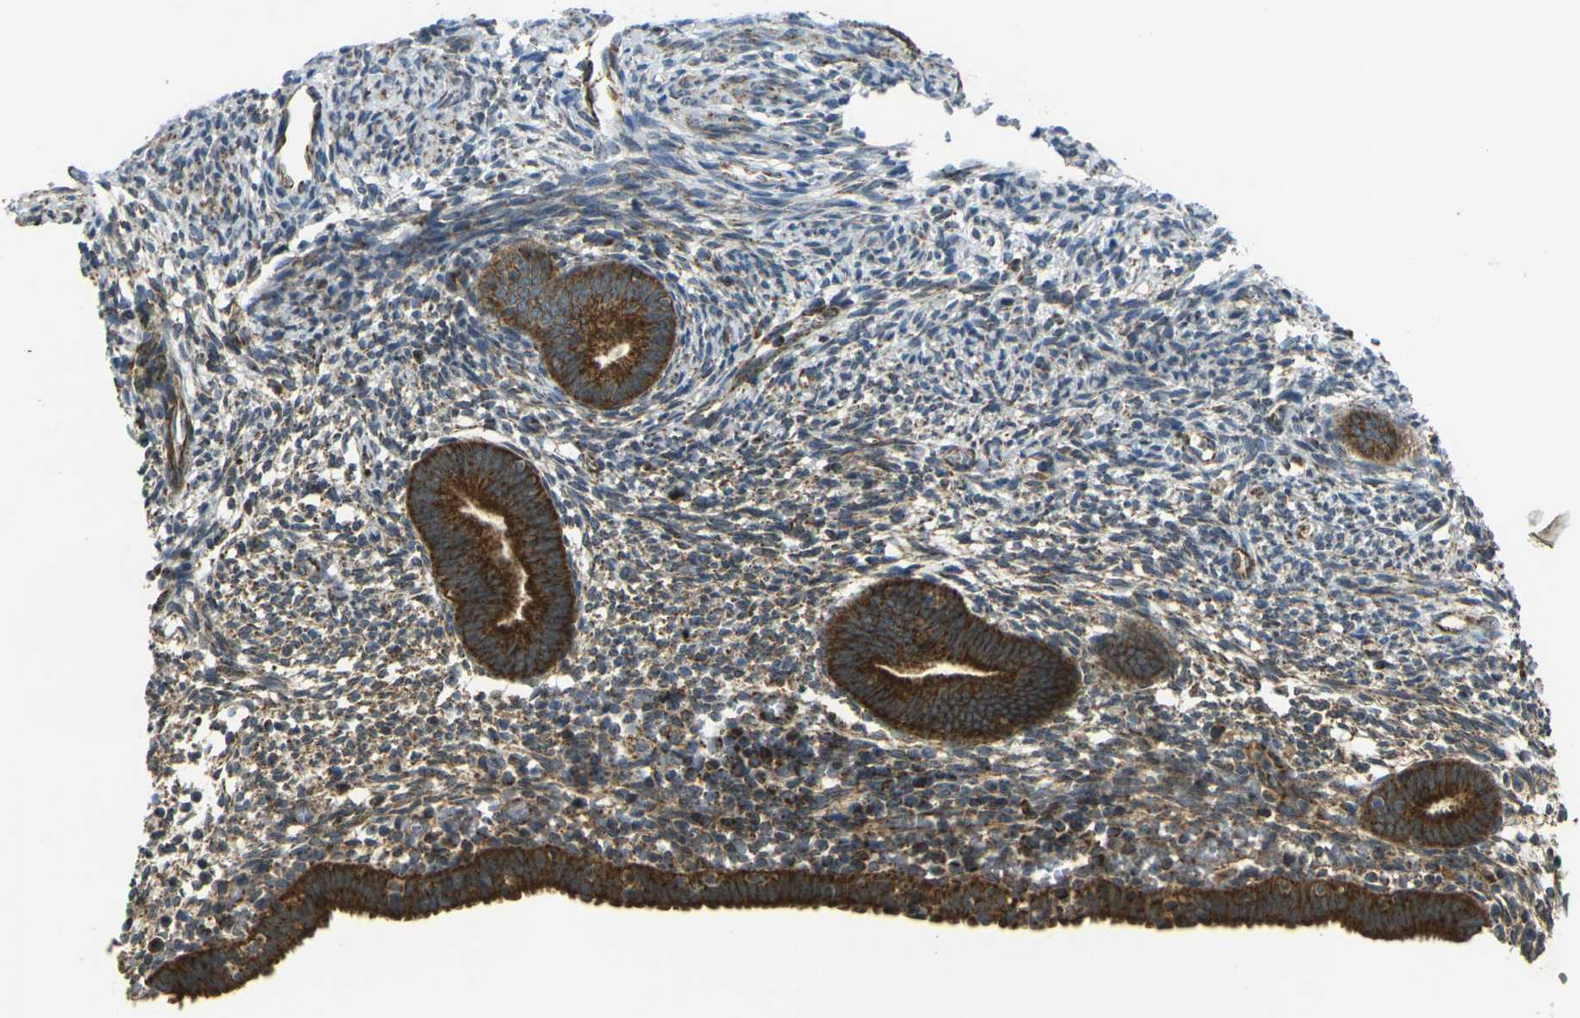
{"staining": {"intensity": "moderate", "quantity": ">75%", "location": "cytoplasmic/membranous"}, "tissue": "endometrium", "cell_type": "Cells in endometrial stroma", "image_type": "normal", "snomed": [{"axis": "morphology", "description": "Normal tissue, NOS"}, {"axis": "morphology", "description": "Atrophy, NOS"}, {"axis": "topography", "description": "Uterus"}, {"axis": "topography", "description": "Endometrium"}], "caption": "Immunohistochemical staining of unremarkable human endometrium demonstrates >75% levels of moderate cytoplasmic/membranous protein staining in about >75% of cells in endometrial stroma. (DAB IHC with brightfield microscopy, high magnification).", "gene": "IGF1R", "patient": {"sex": "female", "age": 68}}